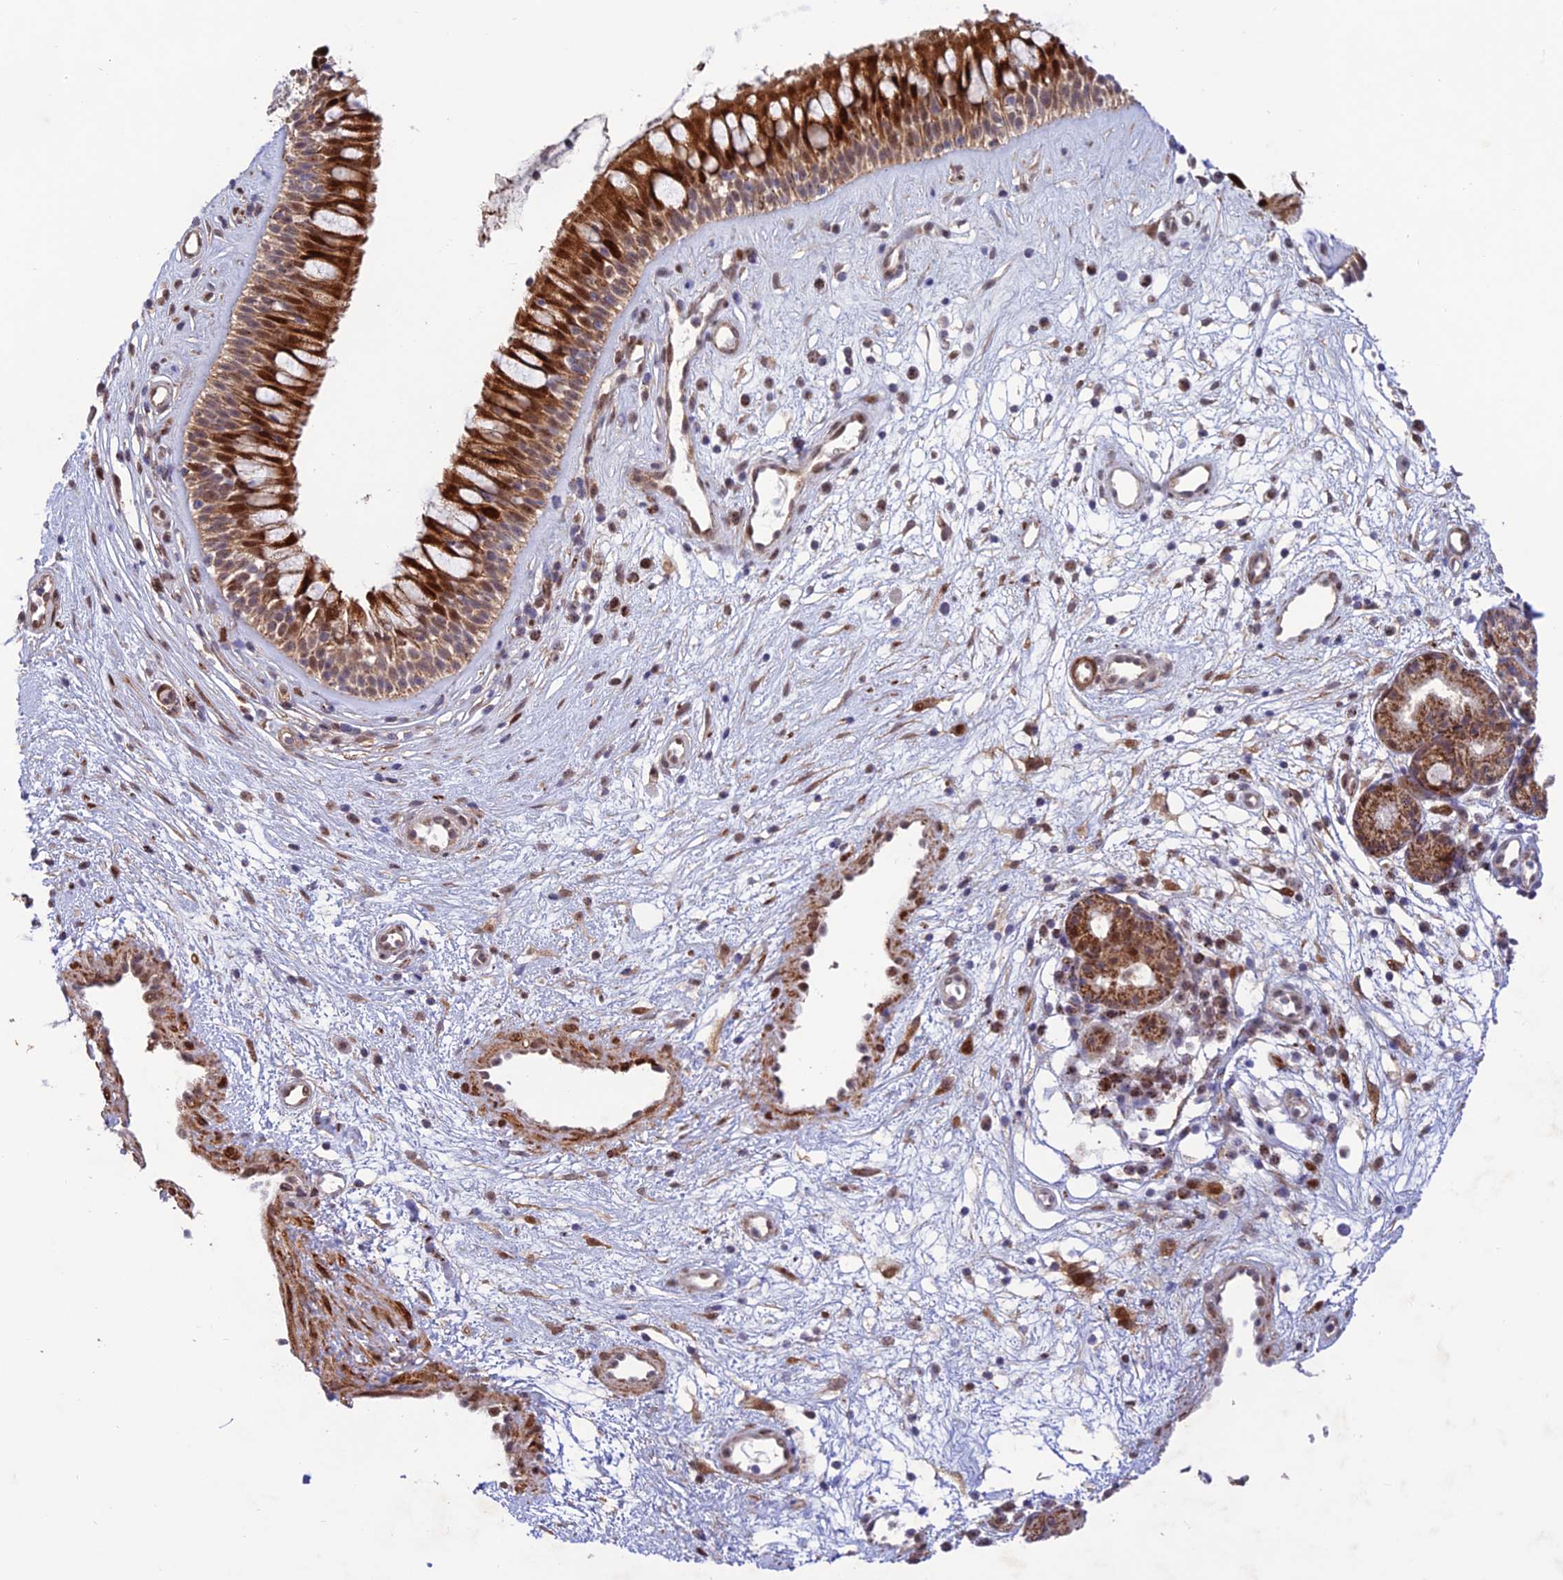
{"staining": {"intensity": "strong", "quantity": ">75%", "location": "cytoplasmic/membranous,nuclear"}, "tissue": "nasopharynx", "cell_type": "Respiratory epithelial cells", "image_type": "normal", "snomed": [{"axis": "morphology", "description": "Normal tissue, NOS"}, {"axis": "topography", "description": "Nasopharynx"}], "caption": "Immunohistochemical staining of benign nasopharynx demonstrates high levels of strong cytoplasmic/membranous,nuclear positivity in approximately >75% of respiratory epithelial cells.", "gene": "WDR55", "patient": {"sex": "male", "age": 32}}